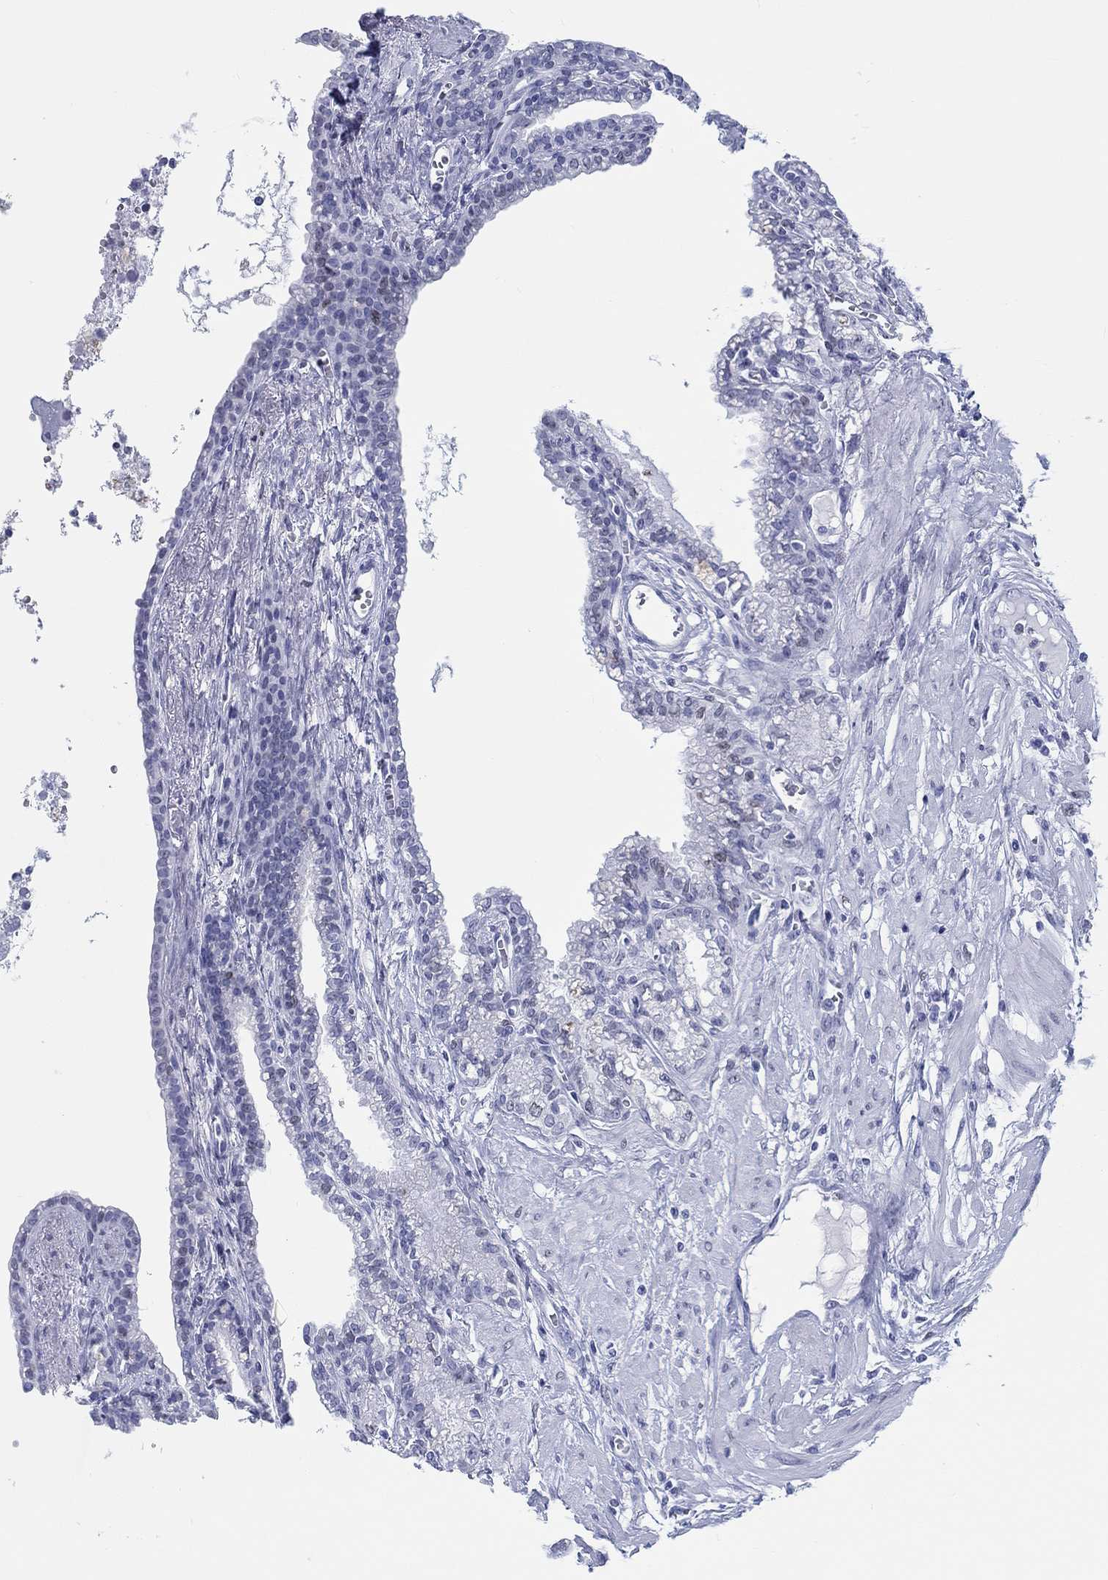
{"staining": {"intensity": "negative", "quantity": "none", "location": "none"}, "tissue": "seminal vesicle", "cell_type": "Glandular cells", "image_type": "normal", "snomed": [{"axis": "morphology", "description": "Normal tissue, NOS"}, {"axis": "morphology", "description": "Urothelial carcinoma, NOS"}, {"axis": "topography", "description": "Urinary bladder"}, {"axis": "topography", "description": "Seminal veicle"}], "caption": "Immunohistochemistry image of benign human seminal vesicle stained for a protein (brown), which reveals no positivity in glandular cells.", "gene": "H1", "patient": {"sex": "male", "age": 76}}